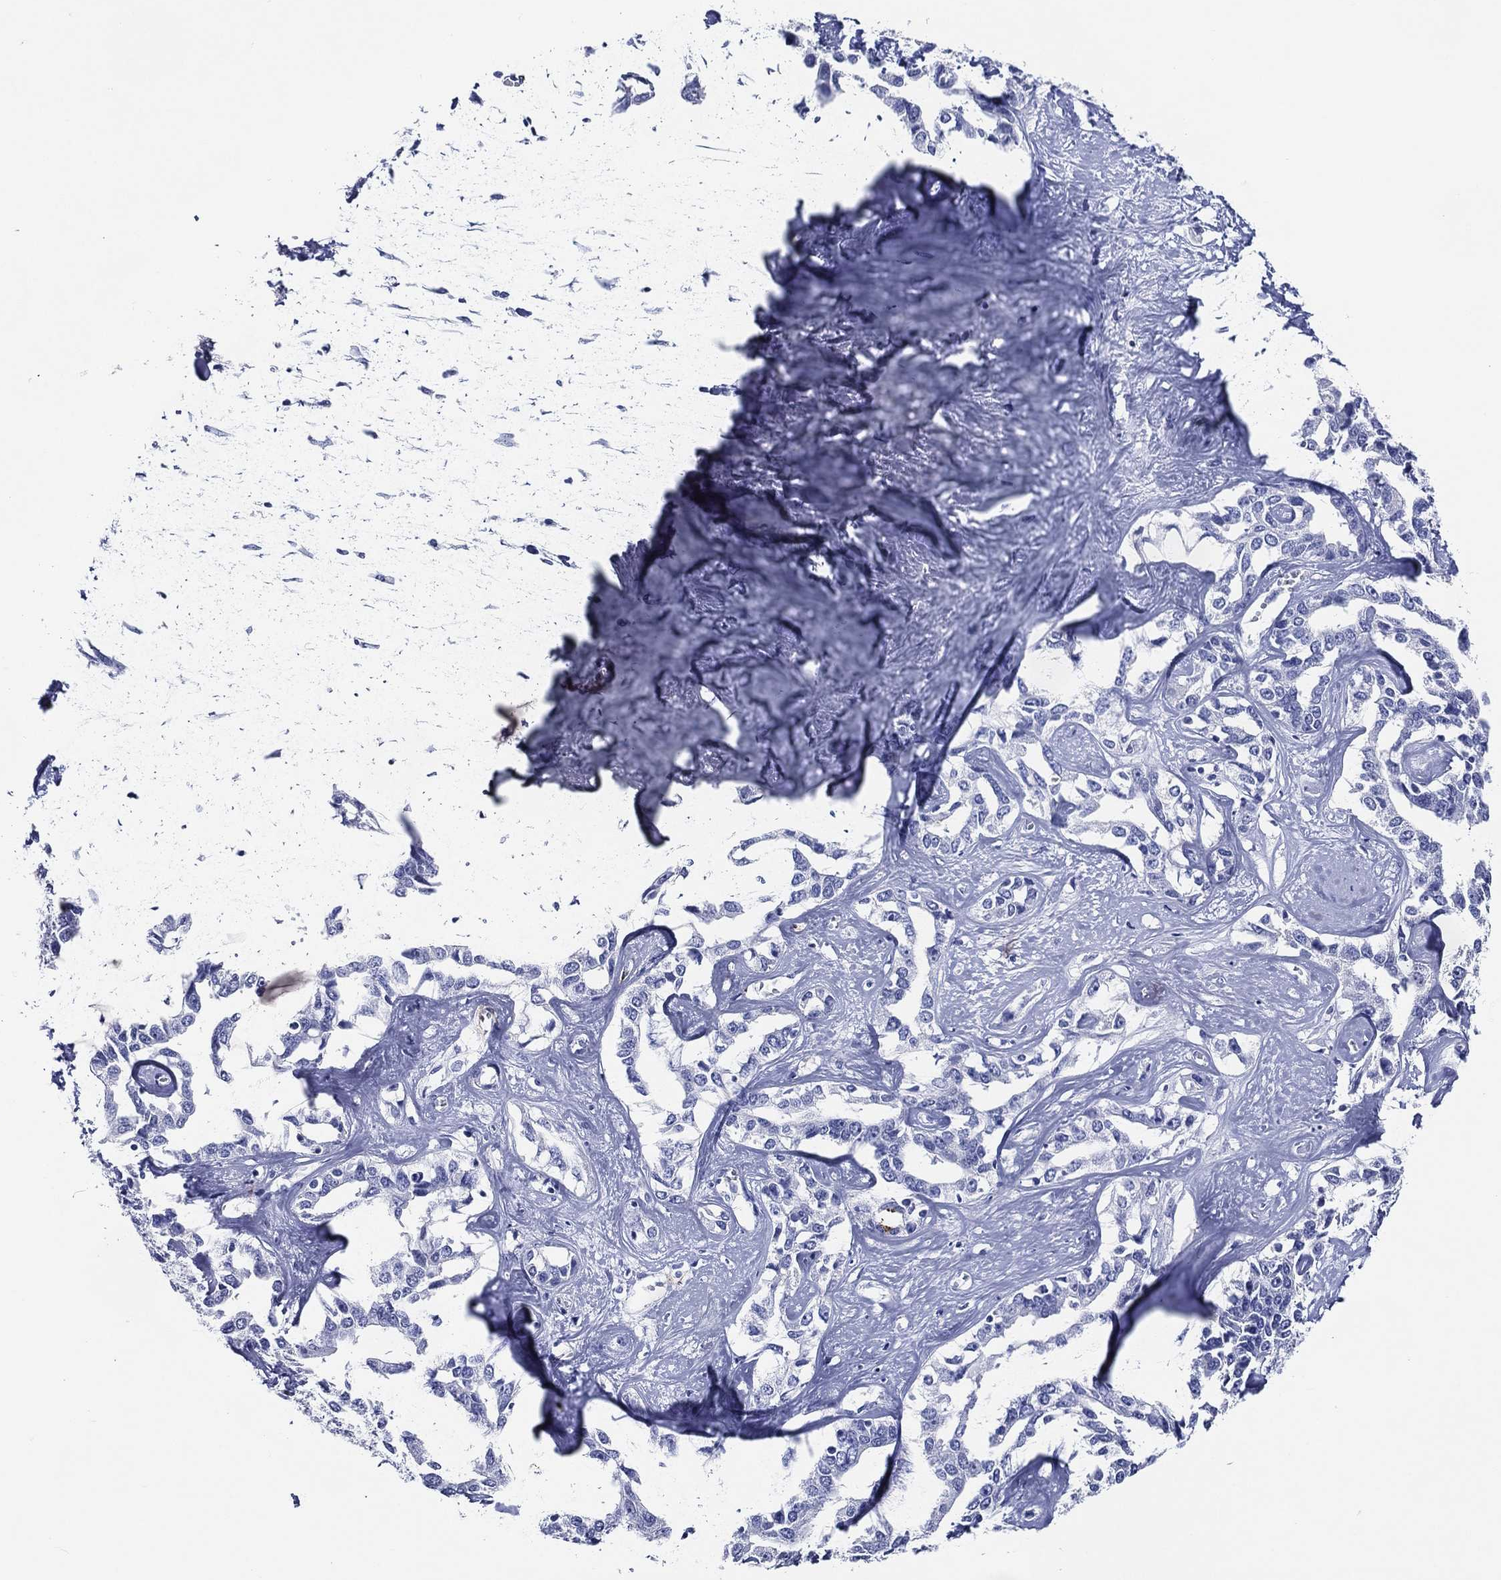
{"staining": {"intensity": "negative", "quantity": "none", "location": "none"}, "tissue": "liver cancer", "cell_type": "Tumor cells", "image_type": "cancer", "snomed": [{"axis": "morphology", "description": "Cholangiocarcinoma"}, {"axis": "topography", "description": "Liver"}], "caption": "Cholangiocarcinoma (liver) stained for a protein using IHC demonstrates no expression tumor cells.", "gene": "ACE2", "patient": {"sex": "male", "age": 59}}